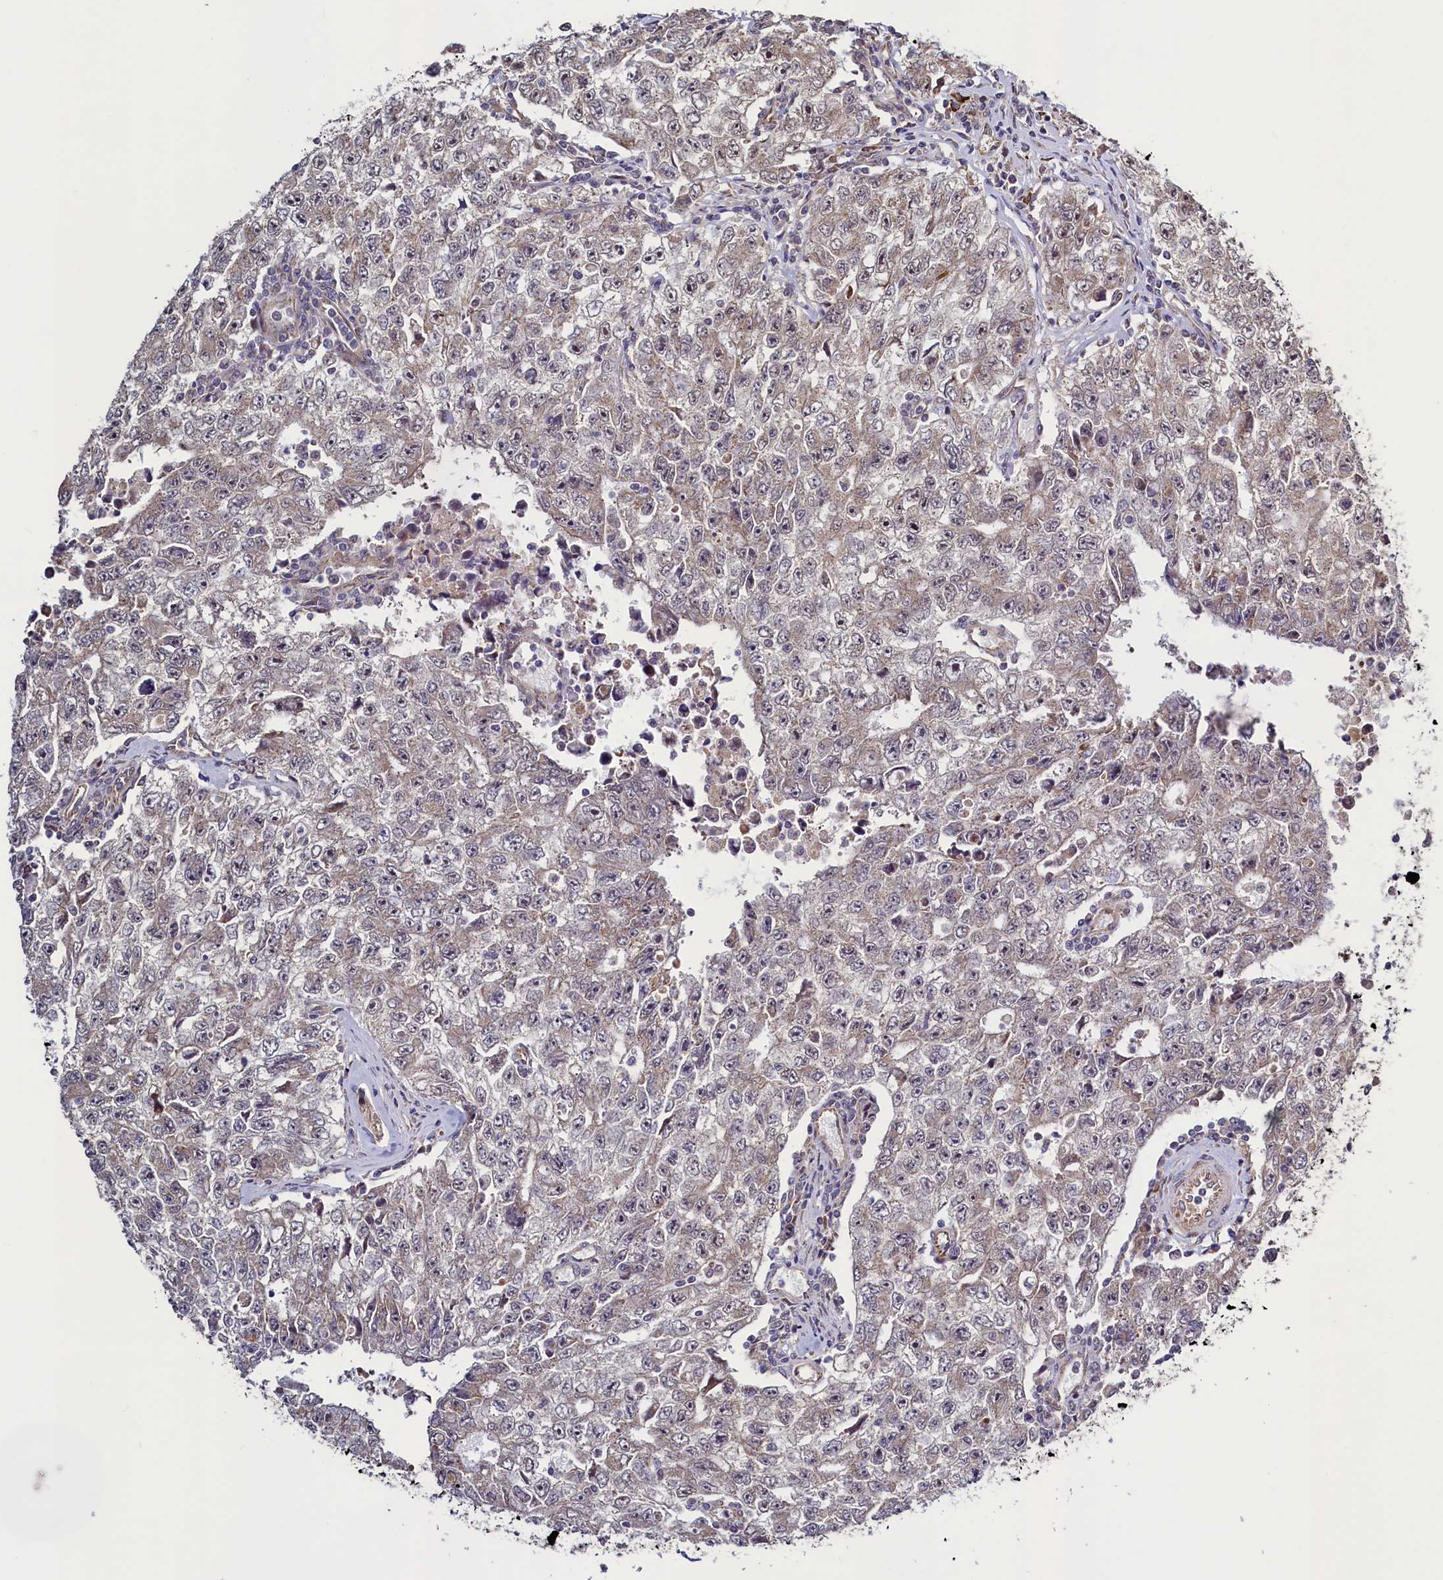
{"staining": {"intensity": "weak", "quantity": "25%-75%", "location": "cytoplasmic/membranous,nuclear"}, "tissue": "testis cancer", "cell_type": "Tumor cells", "image_type": "cancer", "snomed": [{"axis": "morphology", "description": "Carcinoma, Embryonal, NOS"}, {"axis": "topography", "description": "Testis"}], "caption": "Brown immunohistochemical staining in human testis cancer demonstrates weak cytoplasmic/membranous and nuclear positivity in about 25%-75% of tumor cells. (DAB (3,3'-diaminobenzidine) IHC, brown staining for protein, blue staining for nuclei).", "gene": "RBFA", "patient": {"sex": "male", "age": 17}}